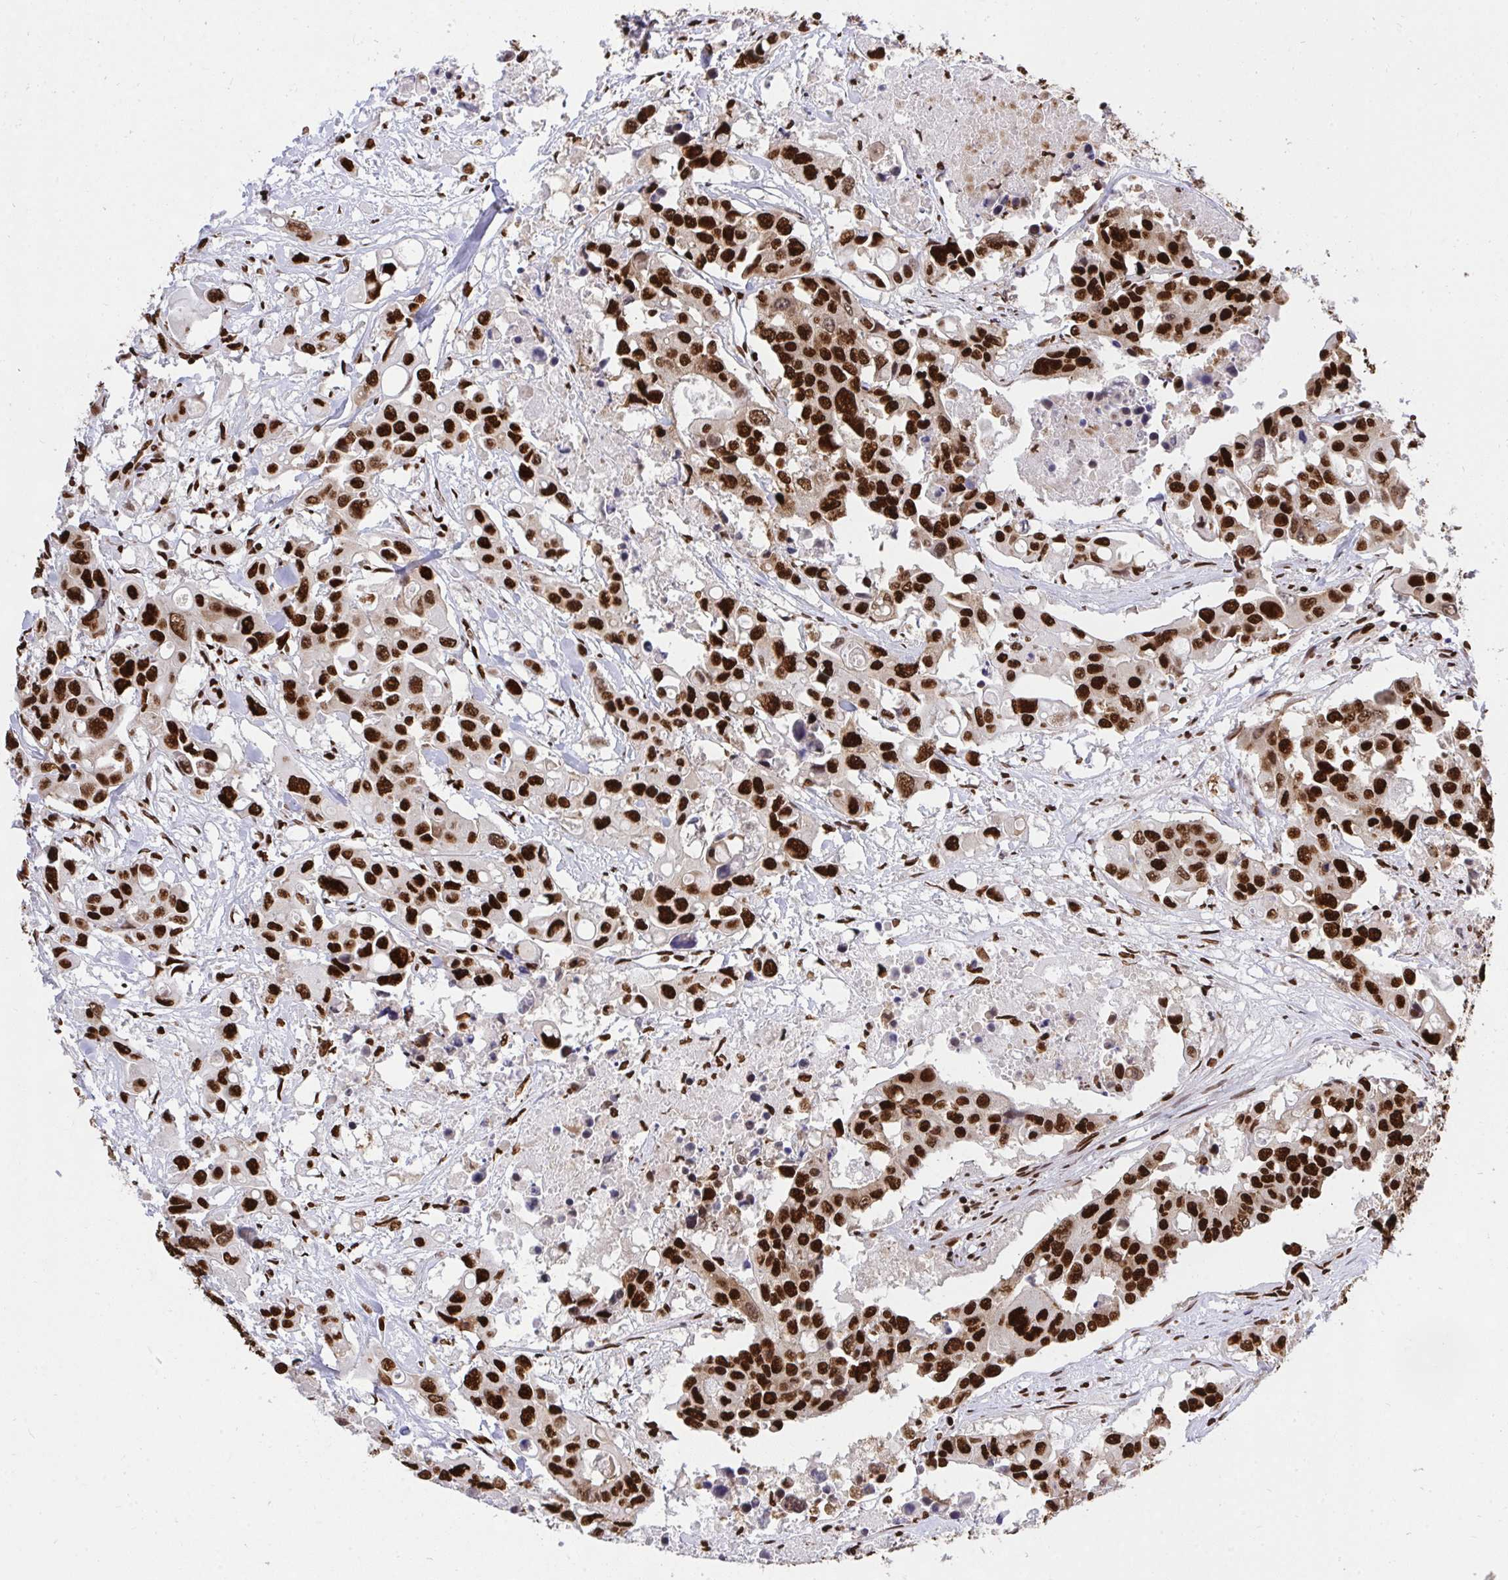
{"staining": {"intensity": "strong", "quantity": ">75%", "location": "nuclear"}, "tissue": "colorectal cancer", "cell_type": "Tumor cells", "image_type": "cancer", "snomed": [{"axis": "morphology", "description": "Adenocarcinoma, NOS"}, {"axis": "topography", "description": "Colon"}], "caption": "An image of colorectal adenocarcinoma stained for a protein displays strong nuclear brown staining in tumor cells.", "gene": "HNRNPL", "patient": {"sex": "male", "age": 77}}